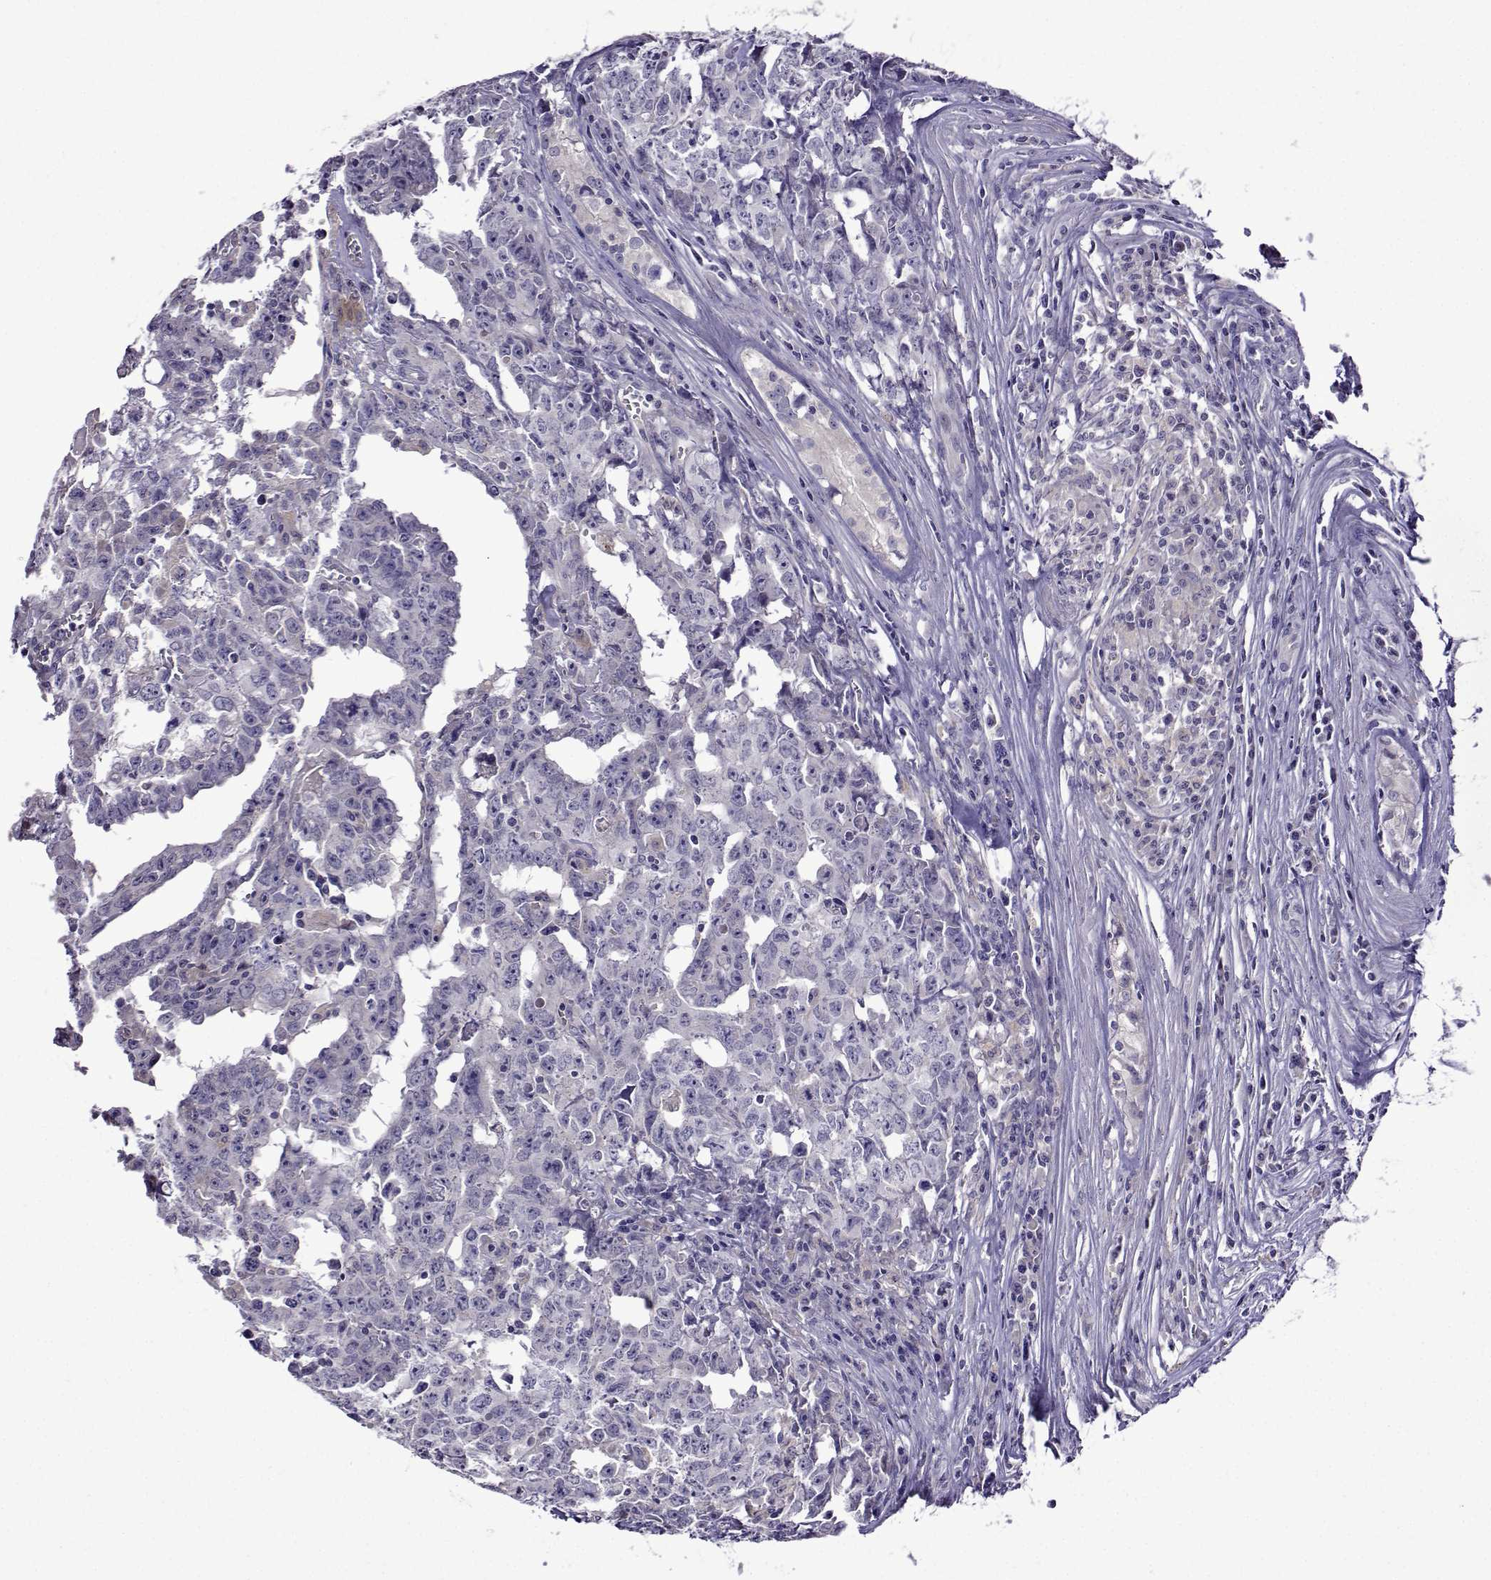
{"staining": {"intensity": "negative", "quantity": "none", "location": "none"}, "tissue": "testis cancer", "cell_type": "Tumor cells", "image_type": "cancer", "snomed": [{"axis": "morphology", "description": "Carcinoma, Embryonal, NOS"}, {"axis": "topography", "description": "Testis"}], "caption": "This is an immunohistochemistry photomicrograph of testis cancer (embryonal carcinoma). There is no positivity in tumor cells.", "gene": "SULT2A1", "patient": {"sex": "male", "age": 22}}